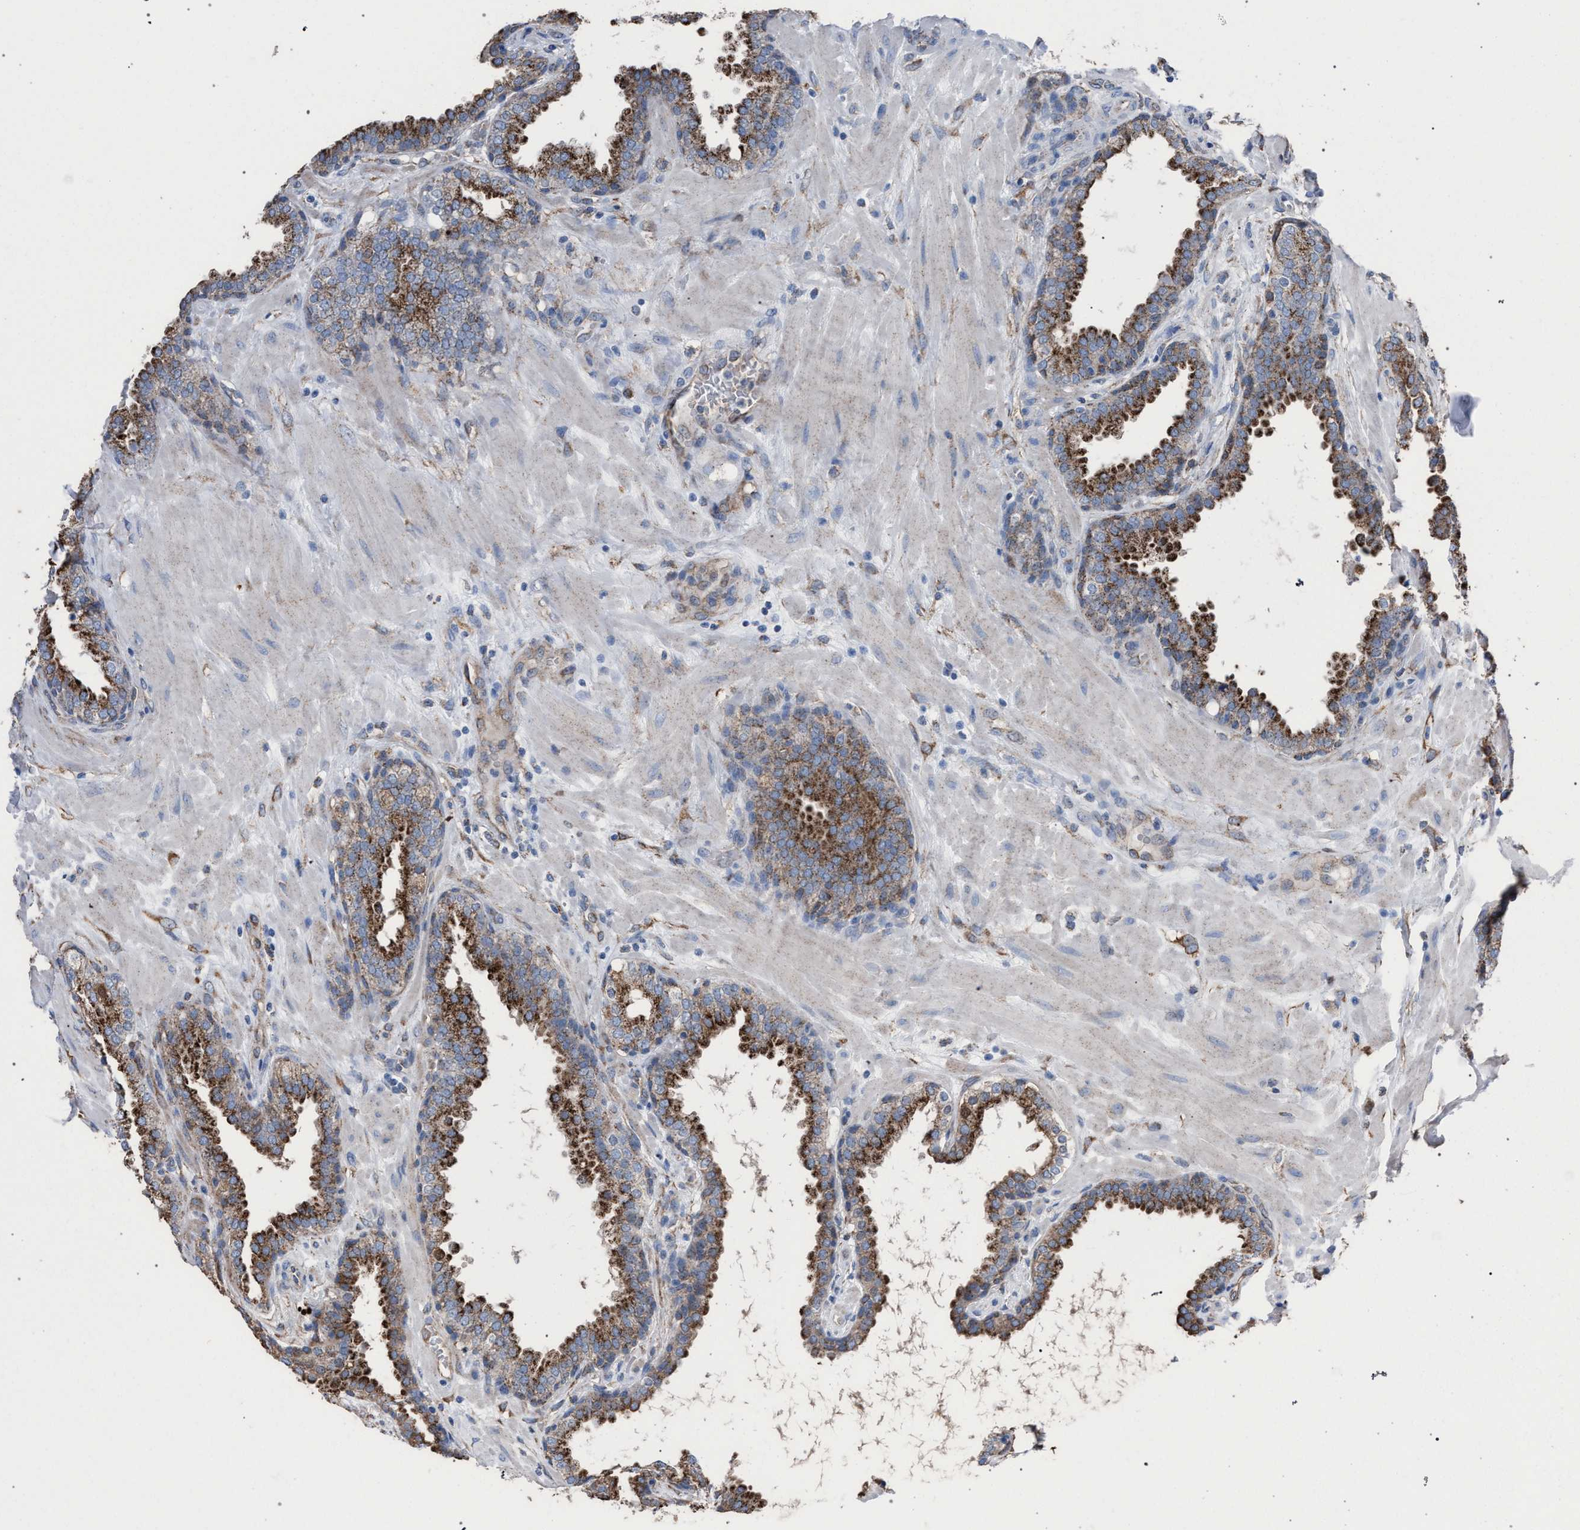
{"staining": {"intensity": "strong", "quantity": ">75%", "location": "cytoplasmic/membranous"}, "tissue": "prostate", "cell_type": "Glandular cells", "image_type": "normal", "snomed": [{"axis": "morphology", "description": "Normal tissue, NOS"}, {"axis": "topography", "description": "Prostate"}], "caption": "A high amount of strong cytoplasmic/membranous expression is identified in about >75% of glandular cells in unremarkable prostate.", "gene": "HSD17B4", "patient": {"sex": "male", "age": 51}}